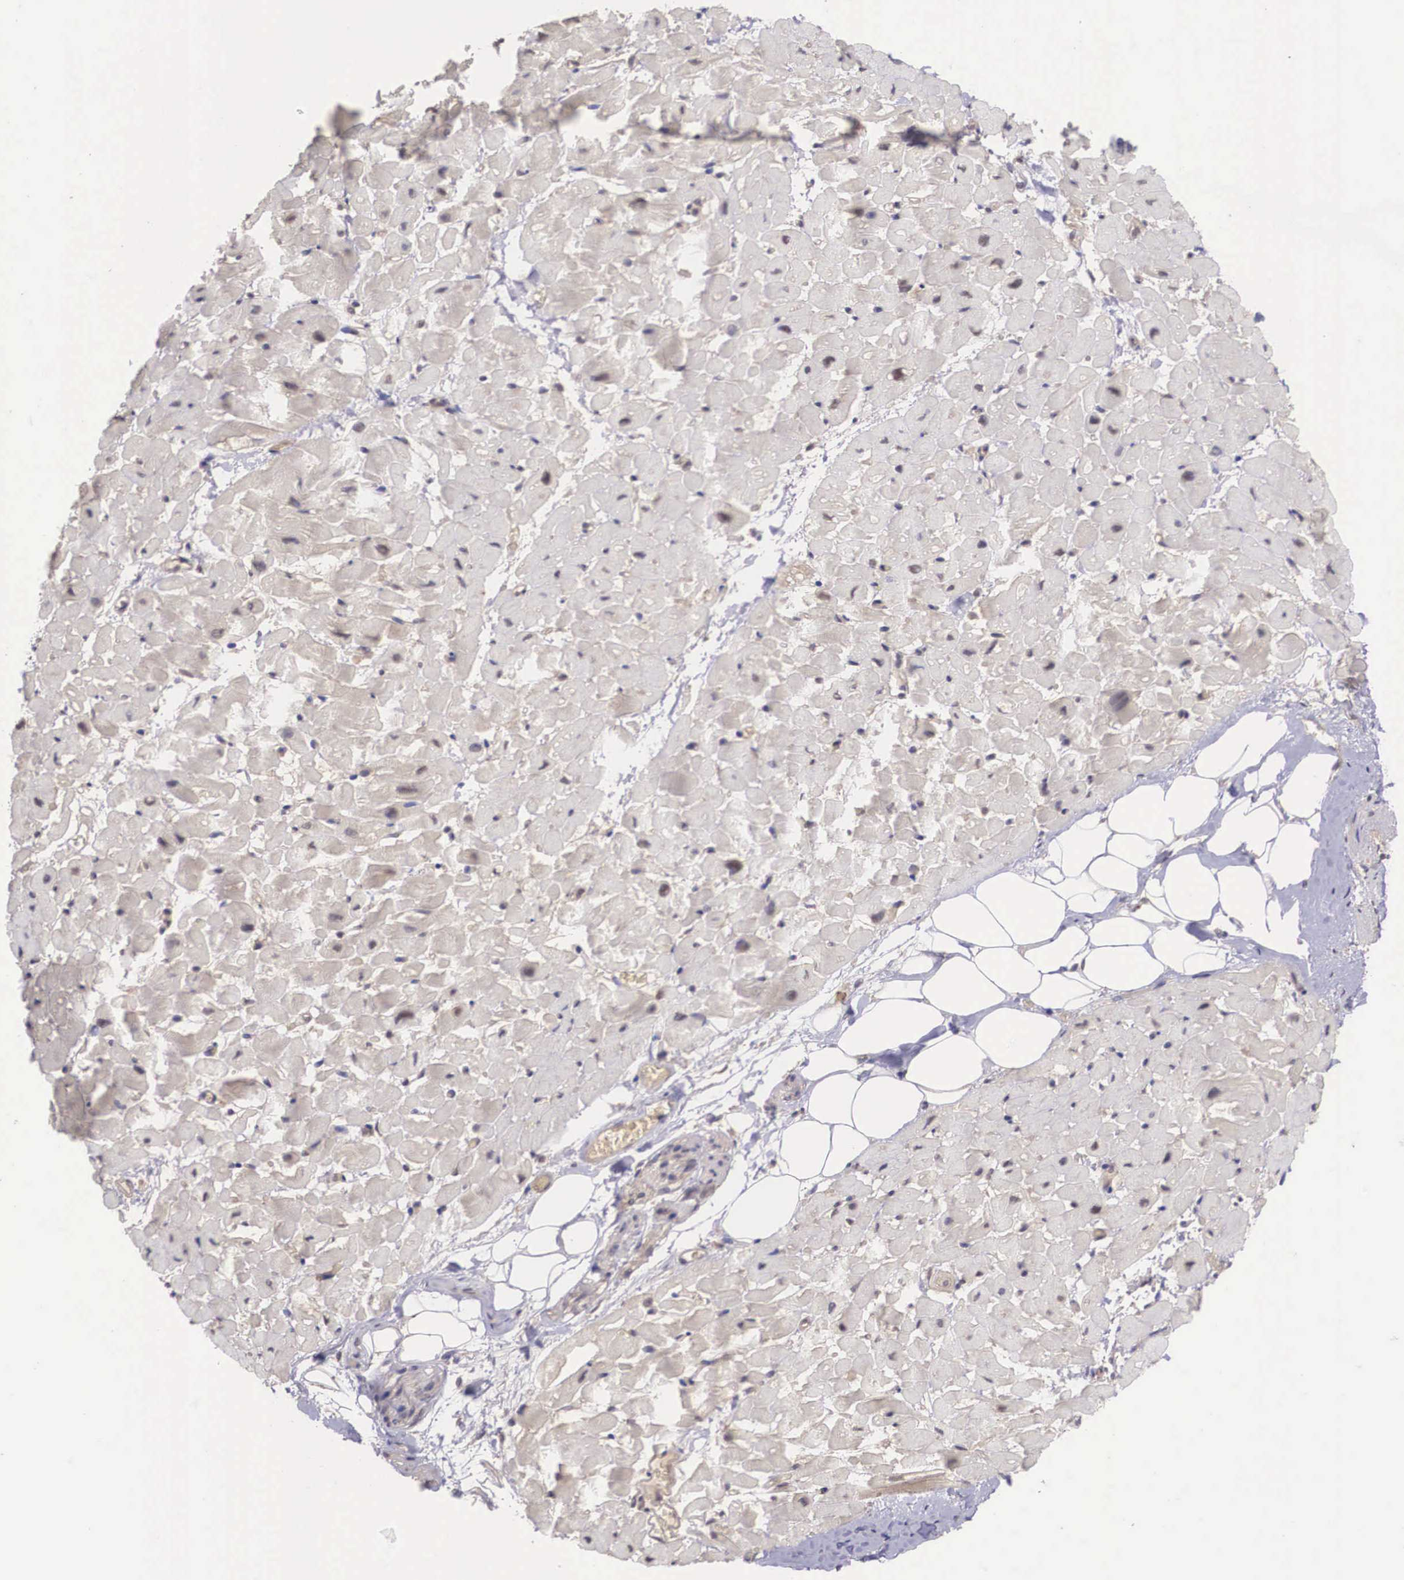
{"staining": {"intensity": "weak", "quantity": "25%-75%", "location": "cytoplasmic/membranous"}, "tissue": "heart muscle", "cell_type": "Cardiomyocytes", "image_type": "normal", "snomed": [{"axis": "morphology", "description": "Normal tissue, NOS"}, {"axis": "topography", "description": "Heart"}], "caption": "Protein staining of unremarkable heart muscle displays weak cytoplasmic/membranous staining in about 25%-75% of cardiomyocytes.", "gene": "VASH1", "patient": {"sex": "male", "age": 45}}